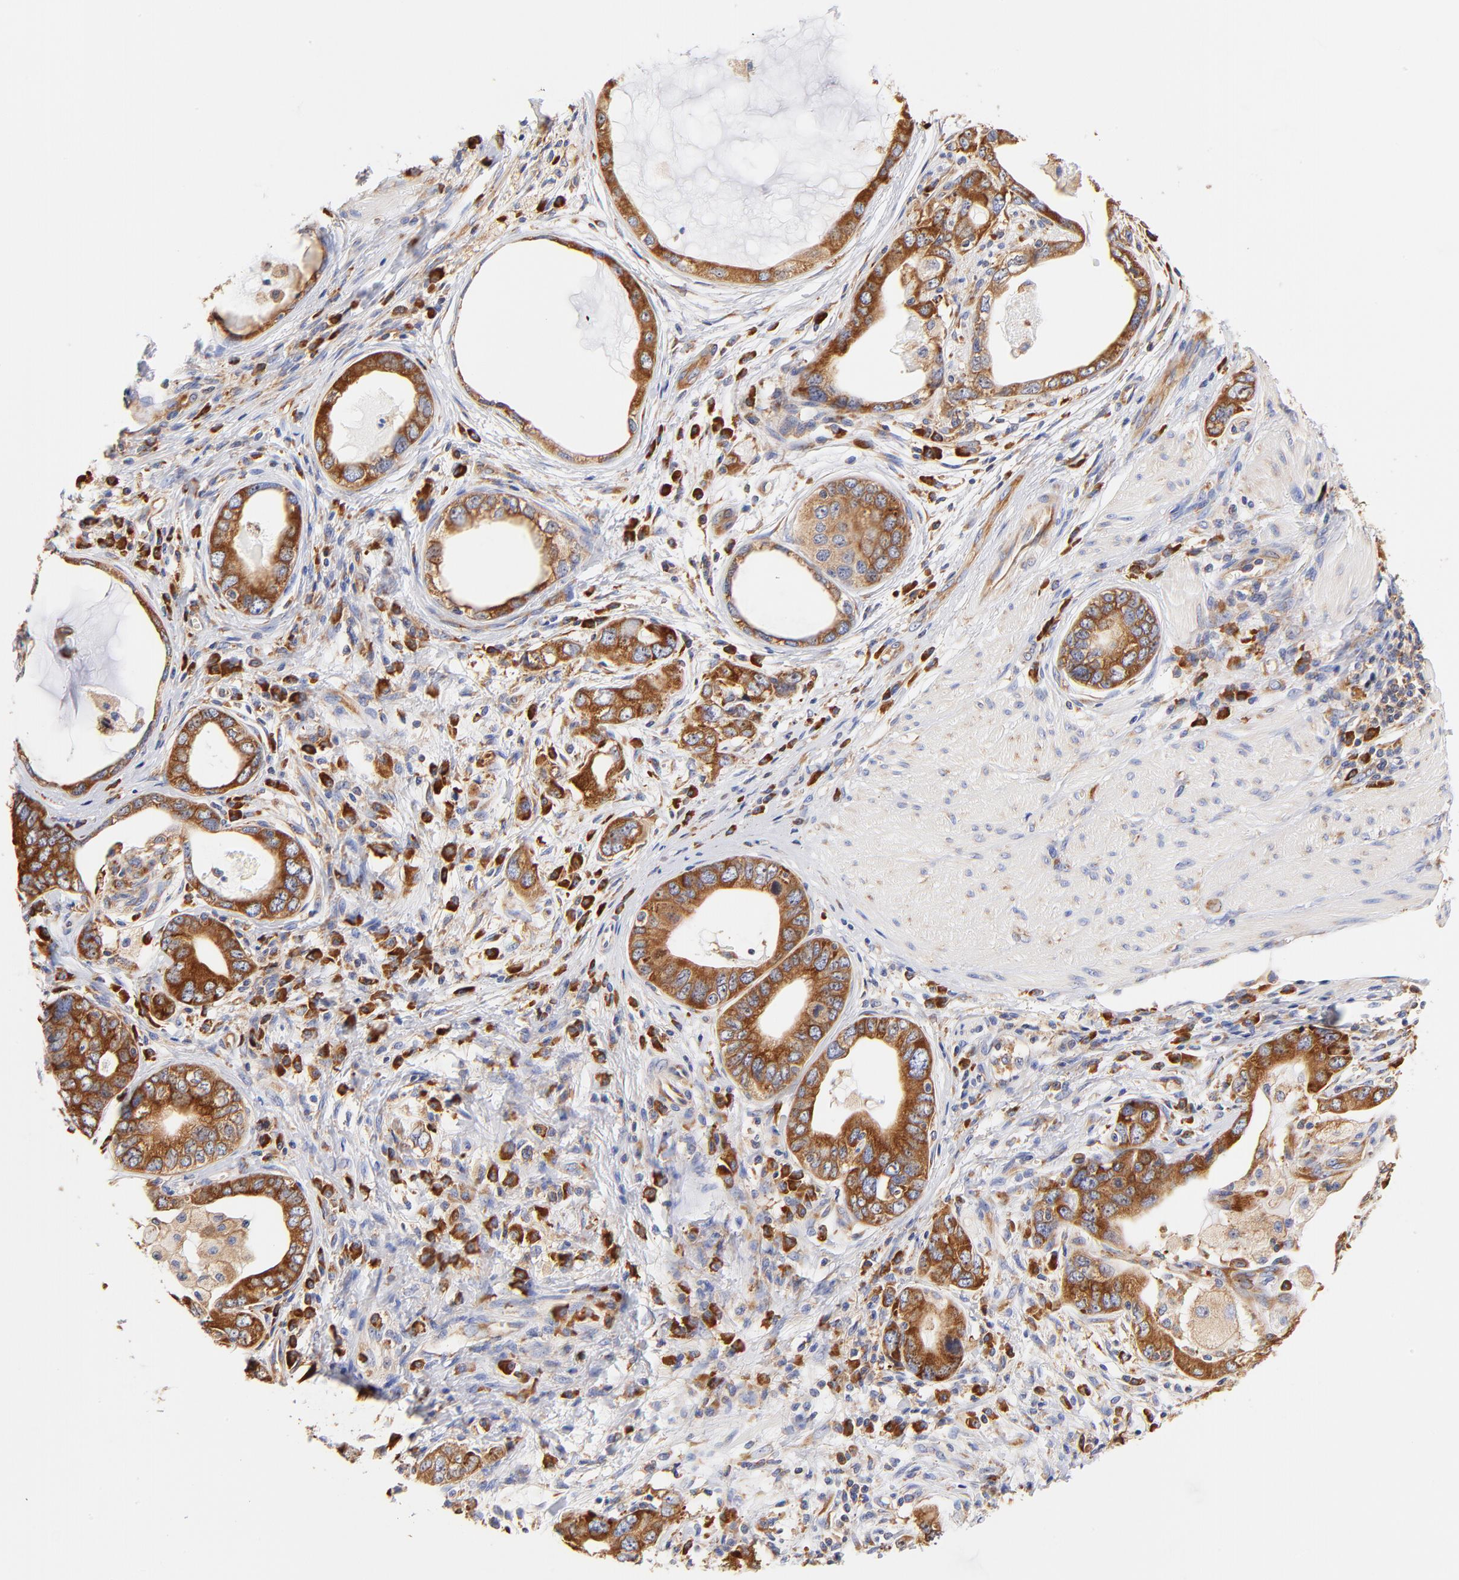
{"staining": {"intensity": "strong", "quantity": ">75%", "location": "cytoplasmic/membranous"}, "tissue": "stomach cancer", "cell_type": "Tumor cells", "image_type": "cancer", "snomed": [{"axis": "morphology", "description": "Adenocarcinoma, NOS"}, {"axis": "topography", "description": "Stomach, lower"}], "caption": "Stomach adenocarcinoma stained for a protein (brown) demonstrates strong cytoplasmic/membranous positive staining in about >75% of tumor cells.", "gene": "RPL27", "patient": {"sex": "female", "age": 93}}